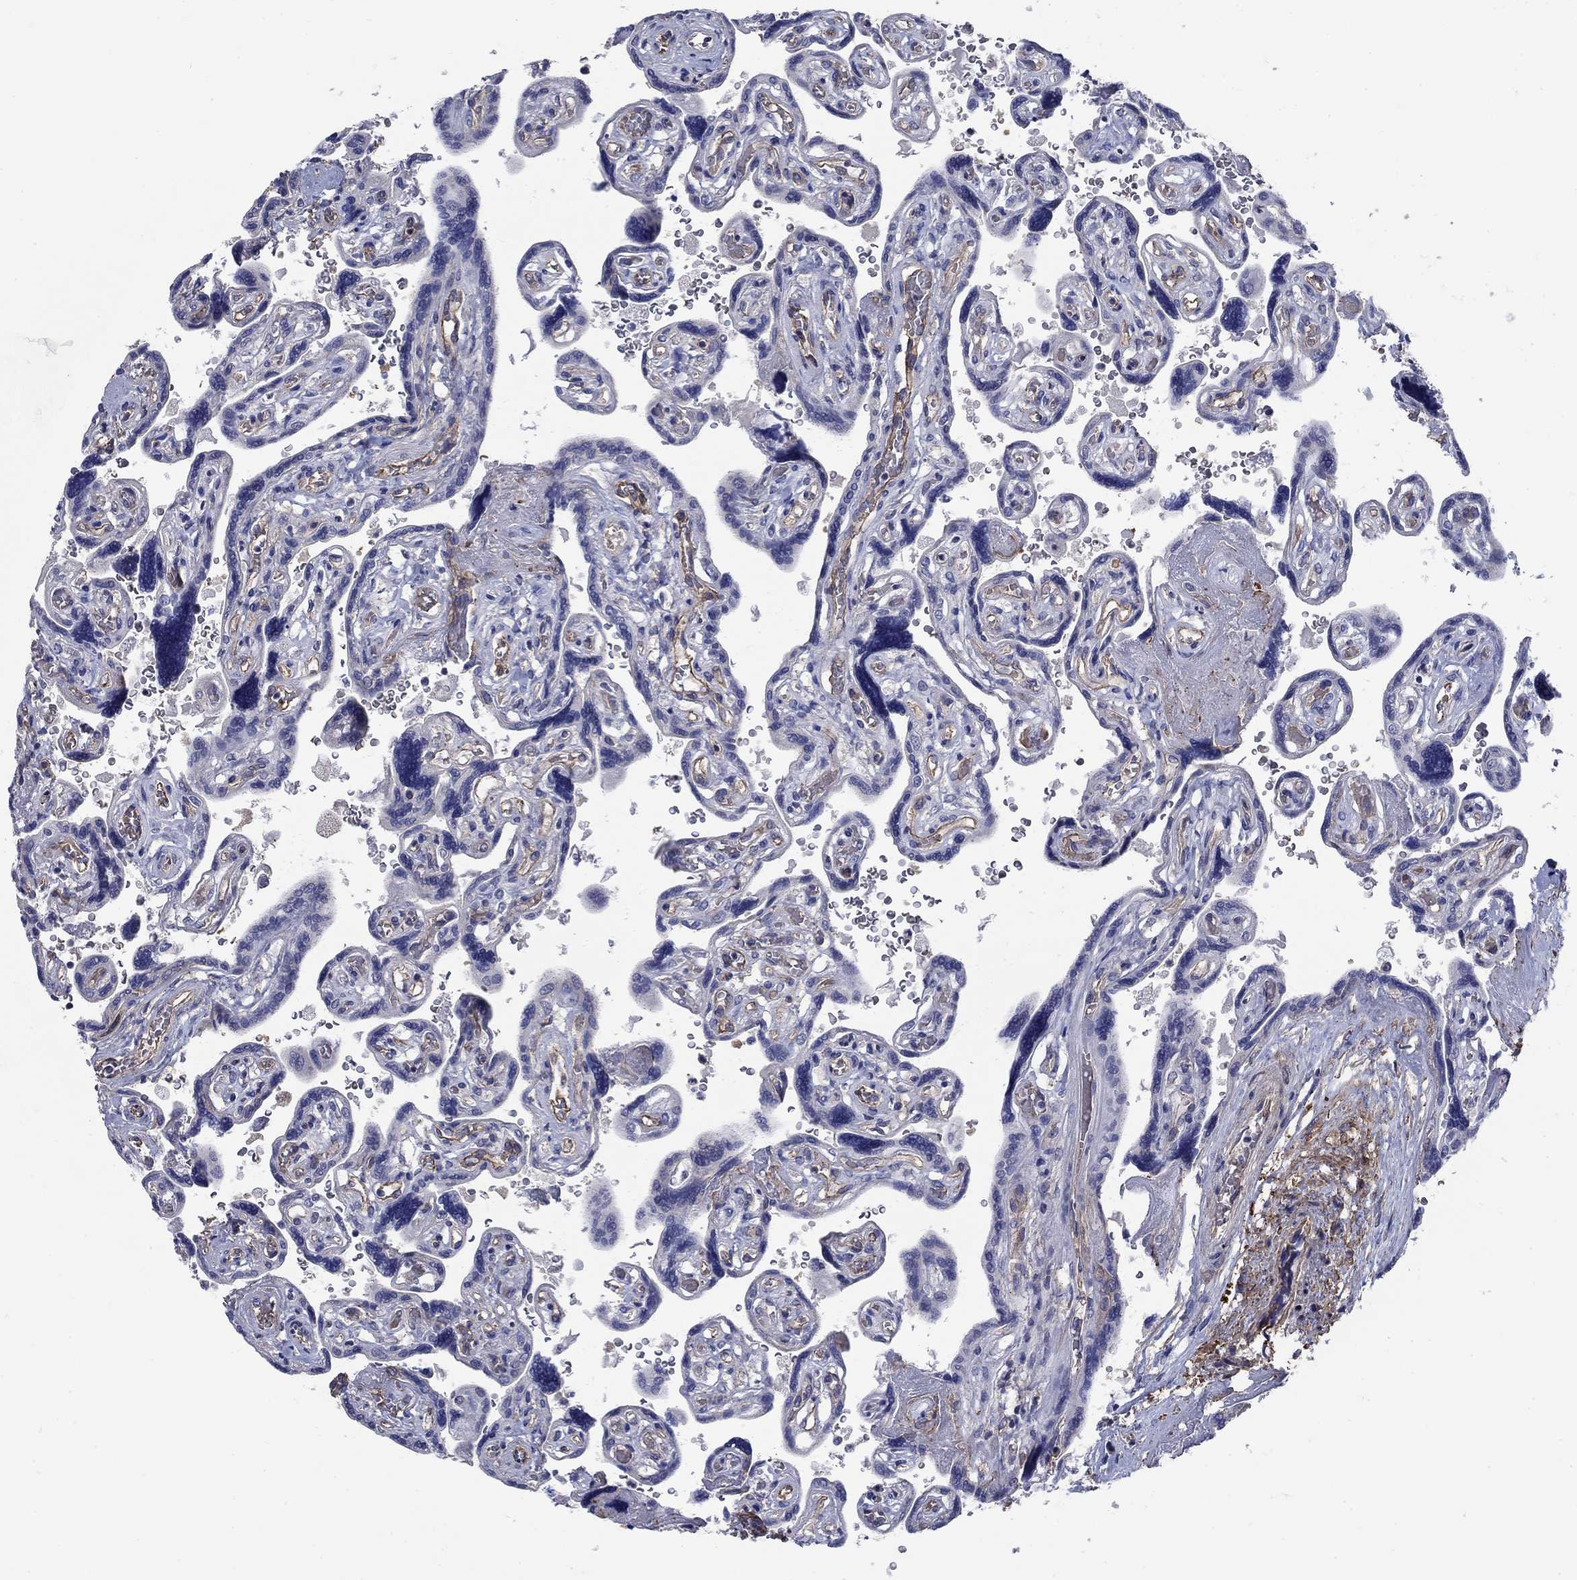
{"staining": {"intensity": "negative", "quantity": "none", "location": "none"}, "tissue": "placenta", "cell_type": "Decidual cells", "image_type": "normal", "snomed": [{"axis": "morphology", "description": "Normal tissue, NOS"}, {"axis": "topography", "description": "Placenta"}], "caption": "DAB (3,3'-diaminobenzidine) immunohistochemical staining of normal placenta displays no significant expression in decidual cells. (Immunohistochemistry (ihc), brightfield microscopy, high magnification).", "gene": "FLNC", "patient": {"sex": "female", "age": 32}}